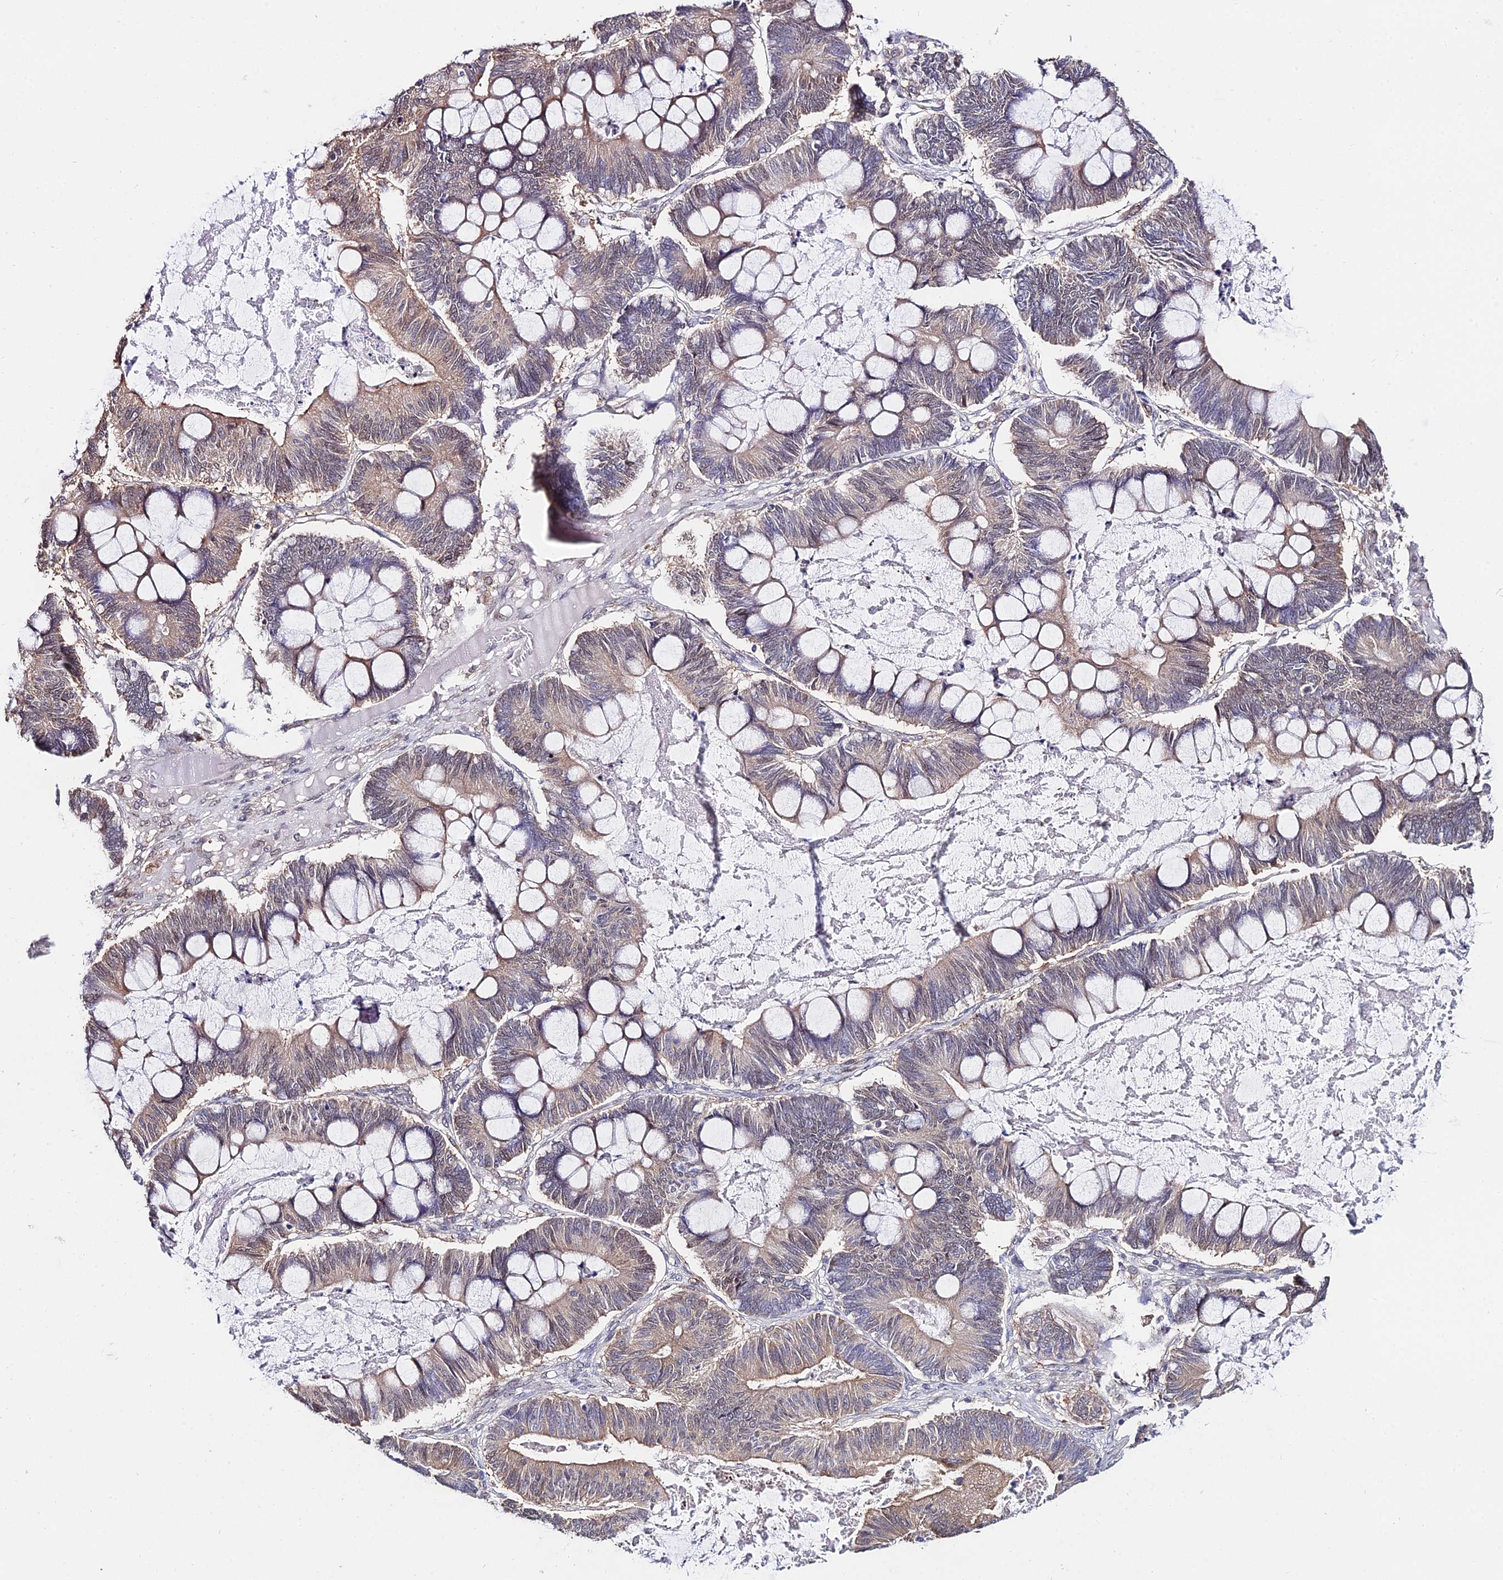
{"staining": {"intensity": "weak", "quantity": "25%-75%", "location": "cytoplasmic/membranous"}, "tissue": "ovarian cancer", "cell_type": "Tumor cells", "image_type": "cancer", "snomed": [{"axis": "morphology", "description": "Cystadenocarcinoma, mucinous, NOS"}, {"axis": "topography", "description": "Ovary"}], "caption": "Protein staining displays weak cytoplasmic/membranous expression in approximately 25%-75% of tumor cells in ovarian cancer (mucinous cystadenocarcinoma). Using DAB (brown) and hematoxylin (blue) stains, captured at high magnification using brightfield microscopy.", "gene": "INPP4A", "patient": {"sex": "female", "age": 61}}